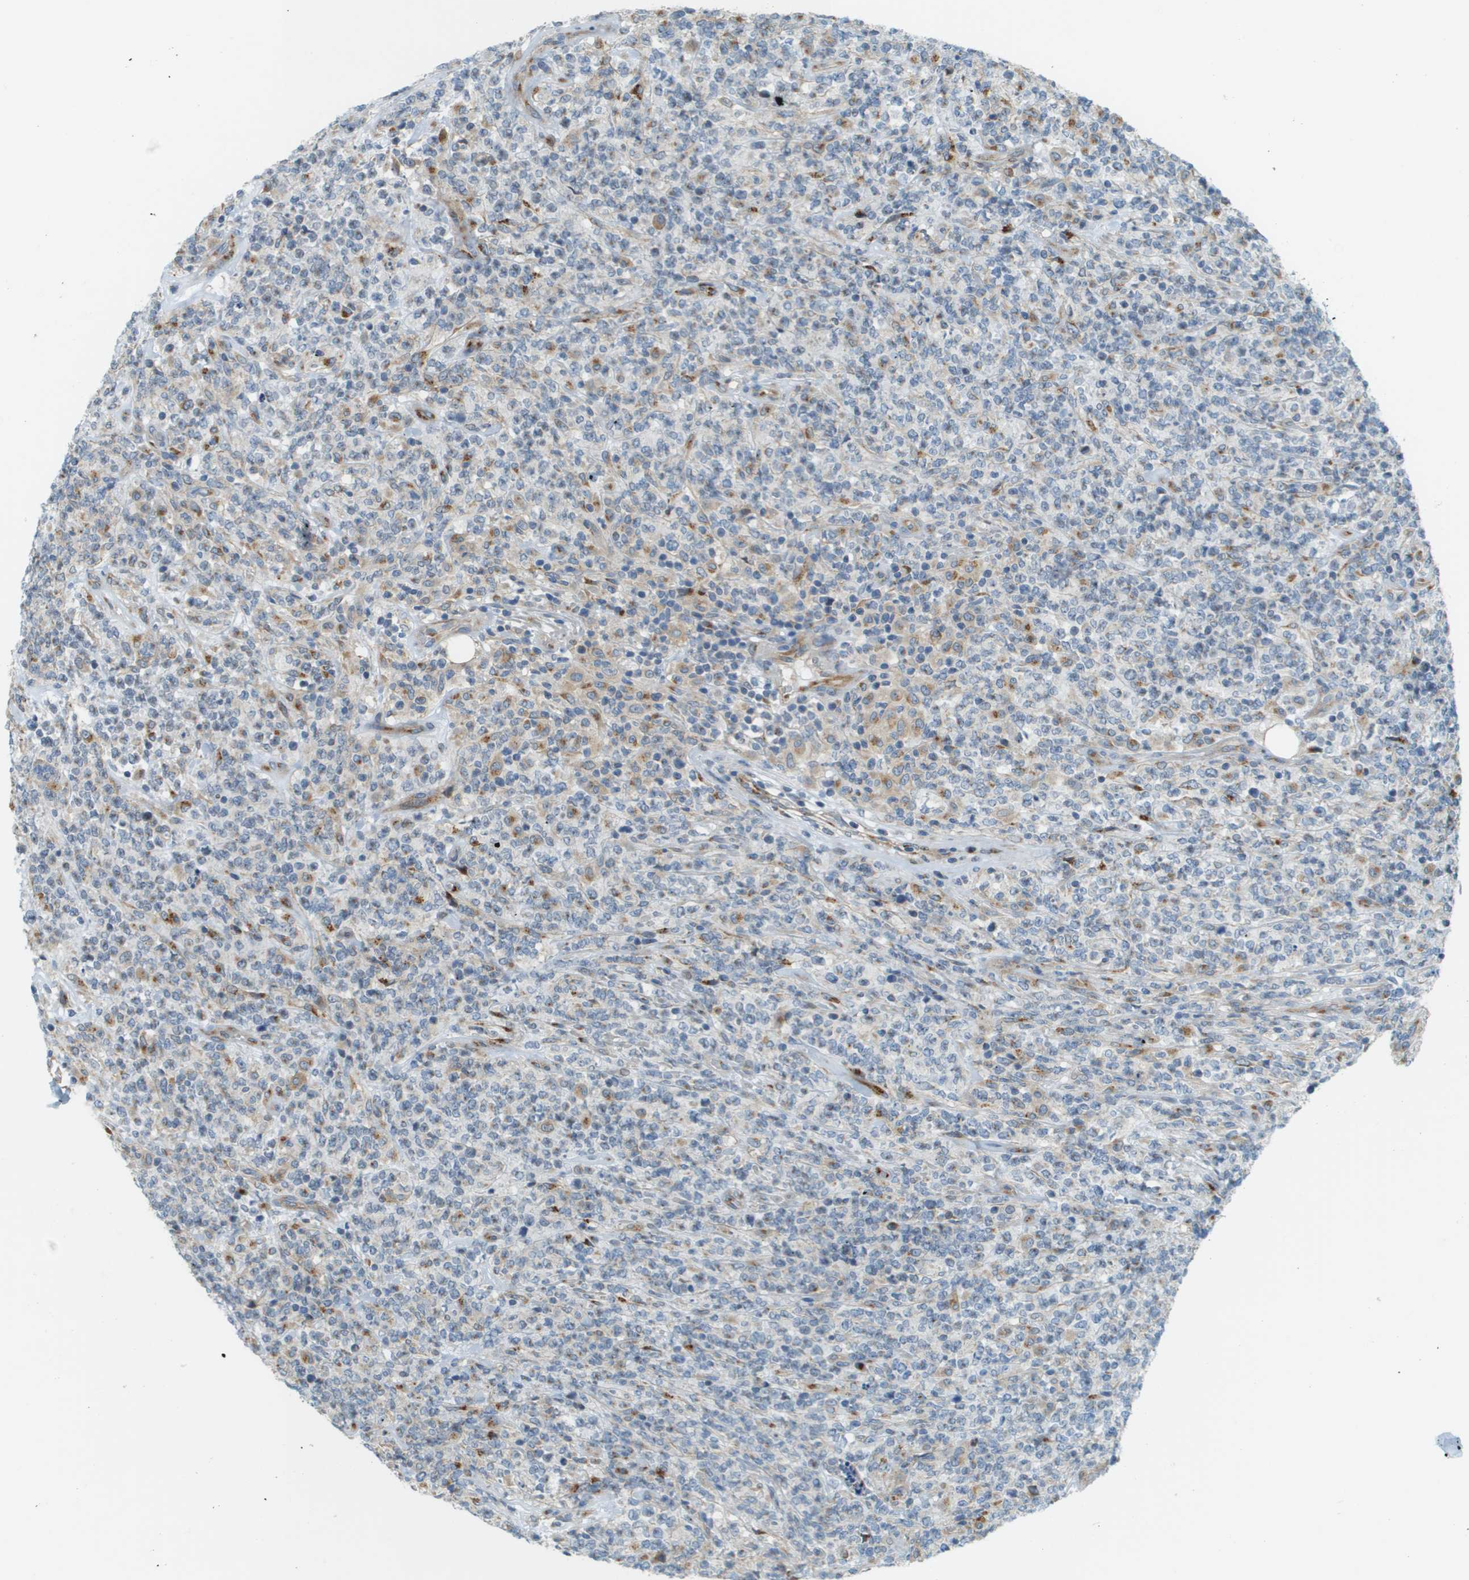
{"staining": {"intensity": "negative", "quantity": "none", "location": "none"}, "tissue": "lymphoma", "cell_type": "Tumor cells", "image_type": "cancer", "snomed": [{"axis": "morphology", "description": "Malignant lymphoma, non-Hodgkin's type, High grade"}, {"axis": "topography", "description": "Soft tissue"}], "caption": "Immunohistochemistry (IHC) photomicrograph of human high-grade malignant lymphoma, non-Hodgkin's type stained for a protein (brown), which demonstrates no staining in tumor cells.", "gene": "ACBD3", "patient": {"sex": "male", "age": 18}}